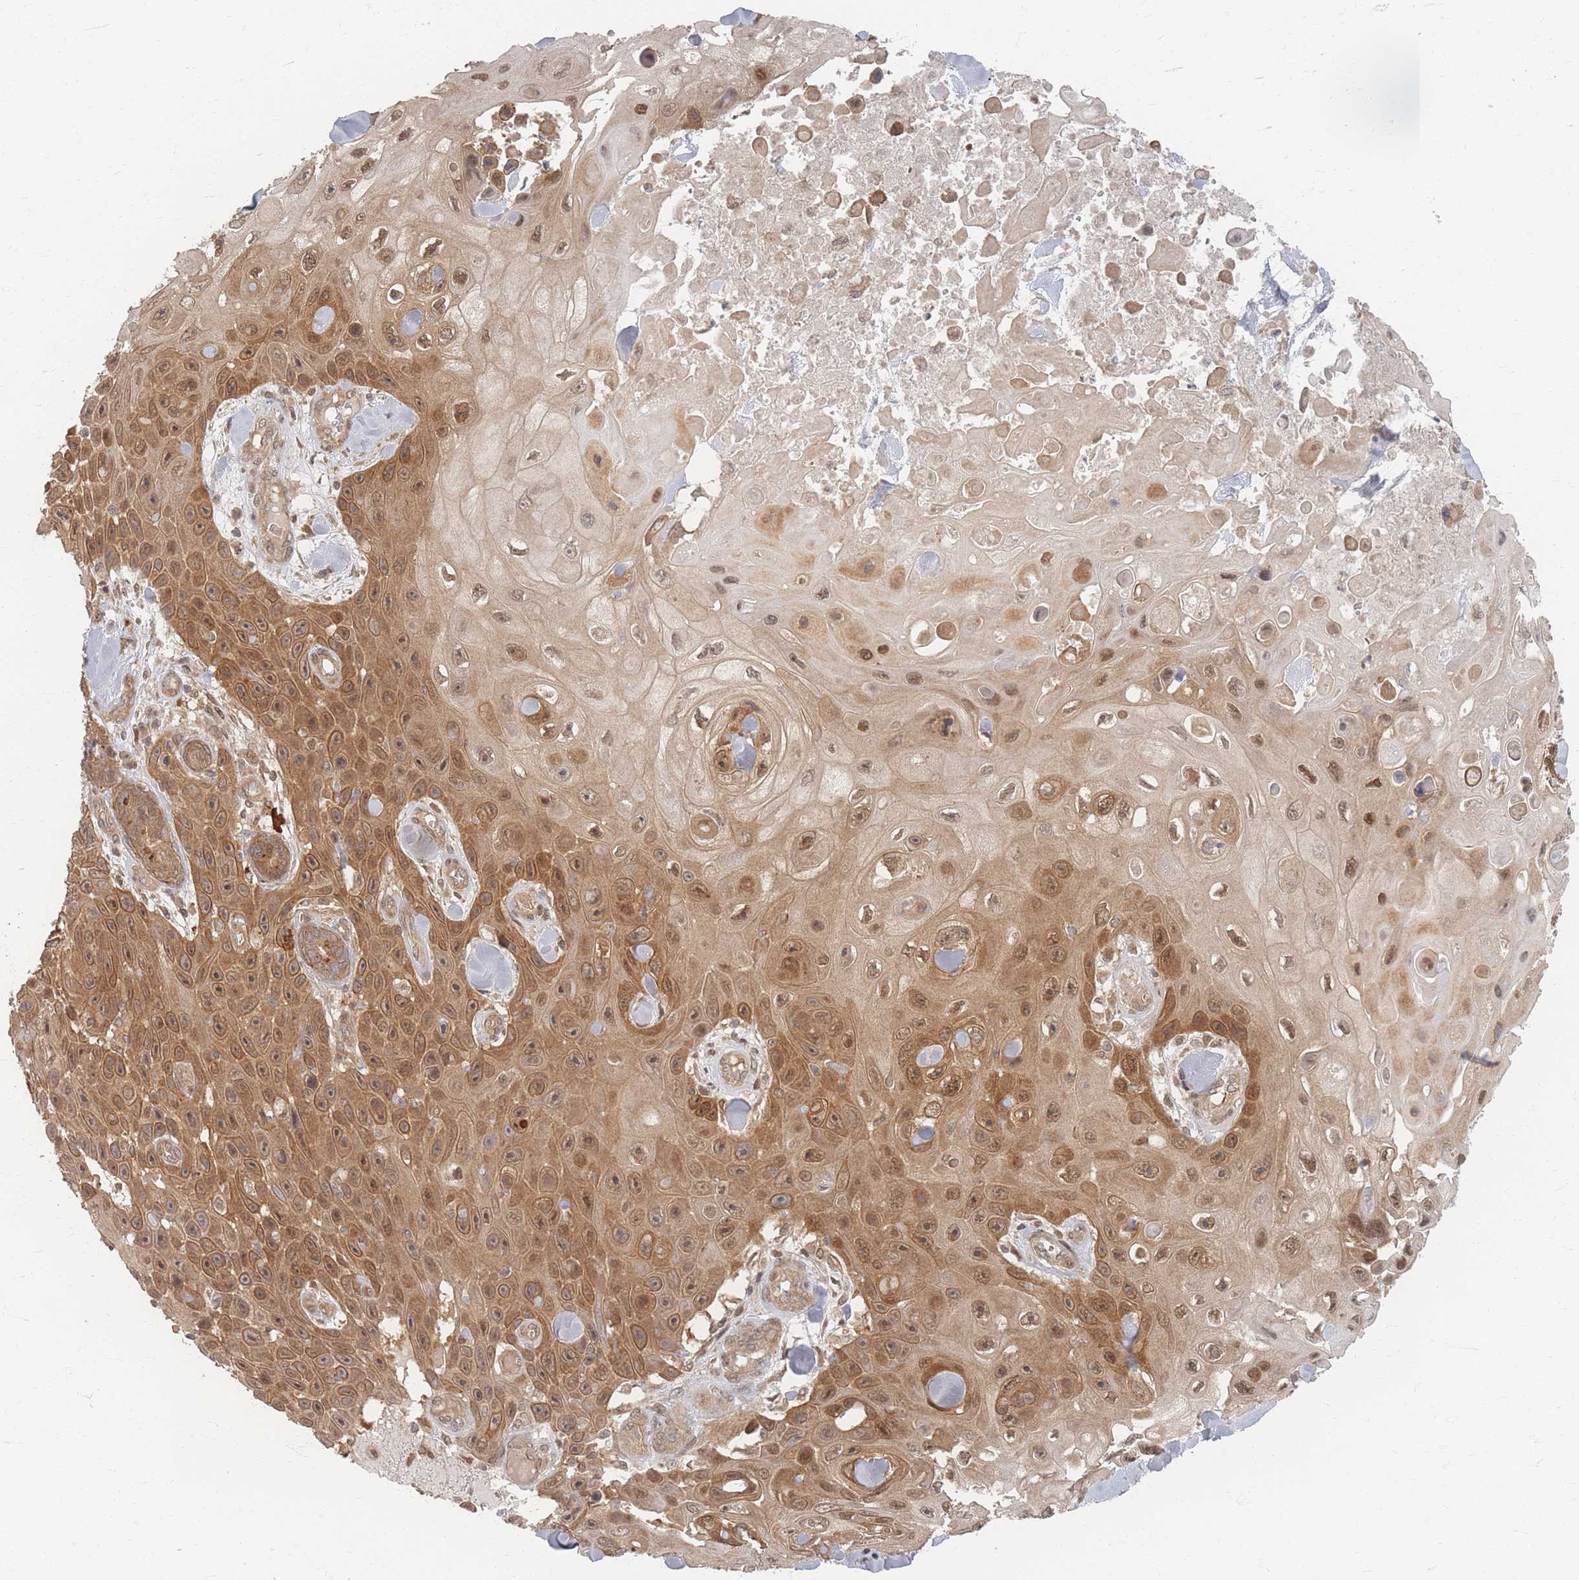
{"staining": {"intensity": "moderate", "quantity": ">75%", "location": "cytoplasmic/membranous,nuclear"}, "tissue": "skin cancer", "cell_type": "Tumor cells", "image_type": "cancer", "snomed": [{"axis": "morphology", "description": "Squamous cell carcinoma, NOS"}, {"axis": "topography", "description": "Skin"}], "caption": "The micrograph reveals a brown stain indicating the presence of a protein in the cytoplasmic/membranous and nuclear of tumor cells in squamous cell carcinoma (skin).", "gene": "PSMD9", "patient": {"sex": "male", "age": 82}}